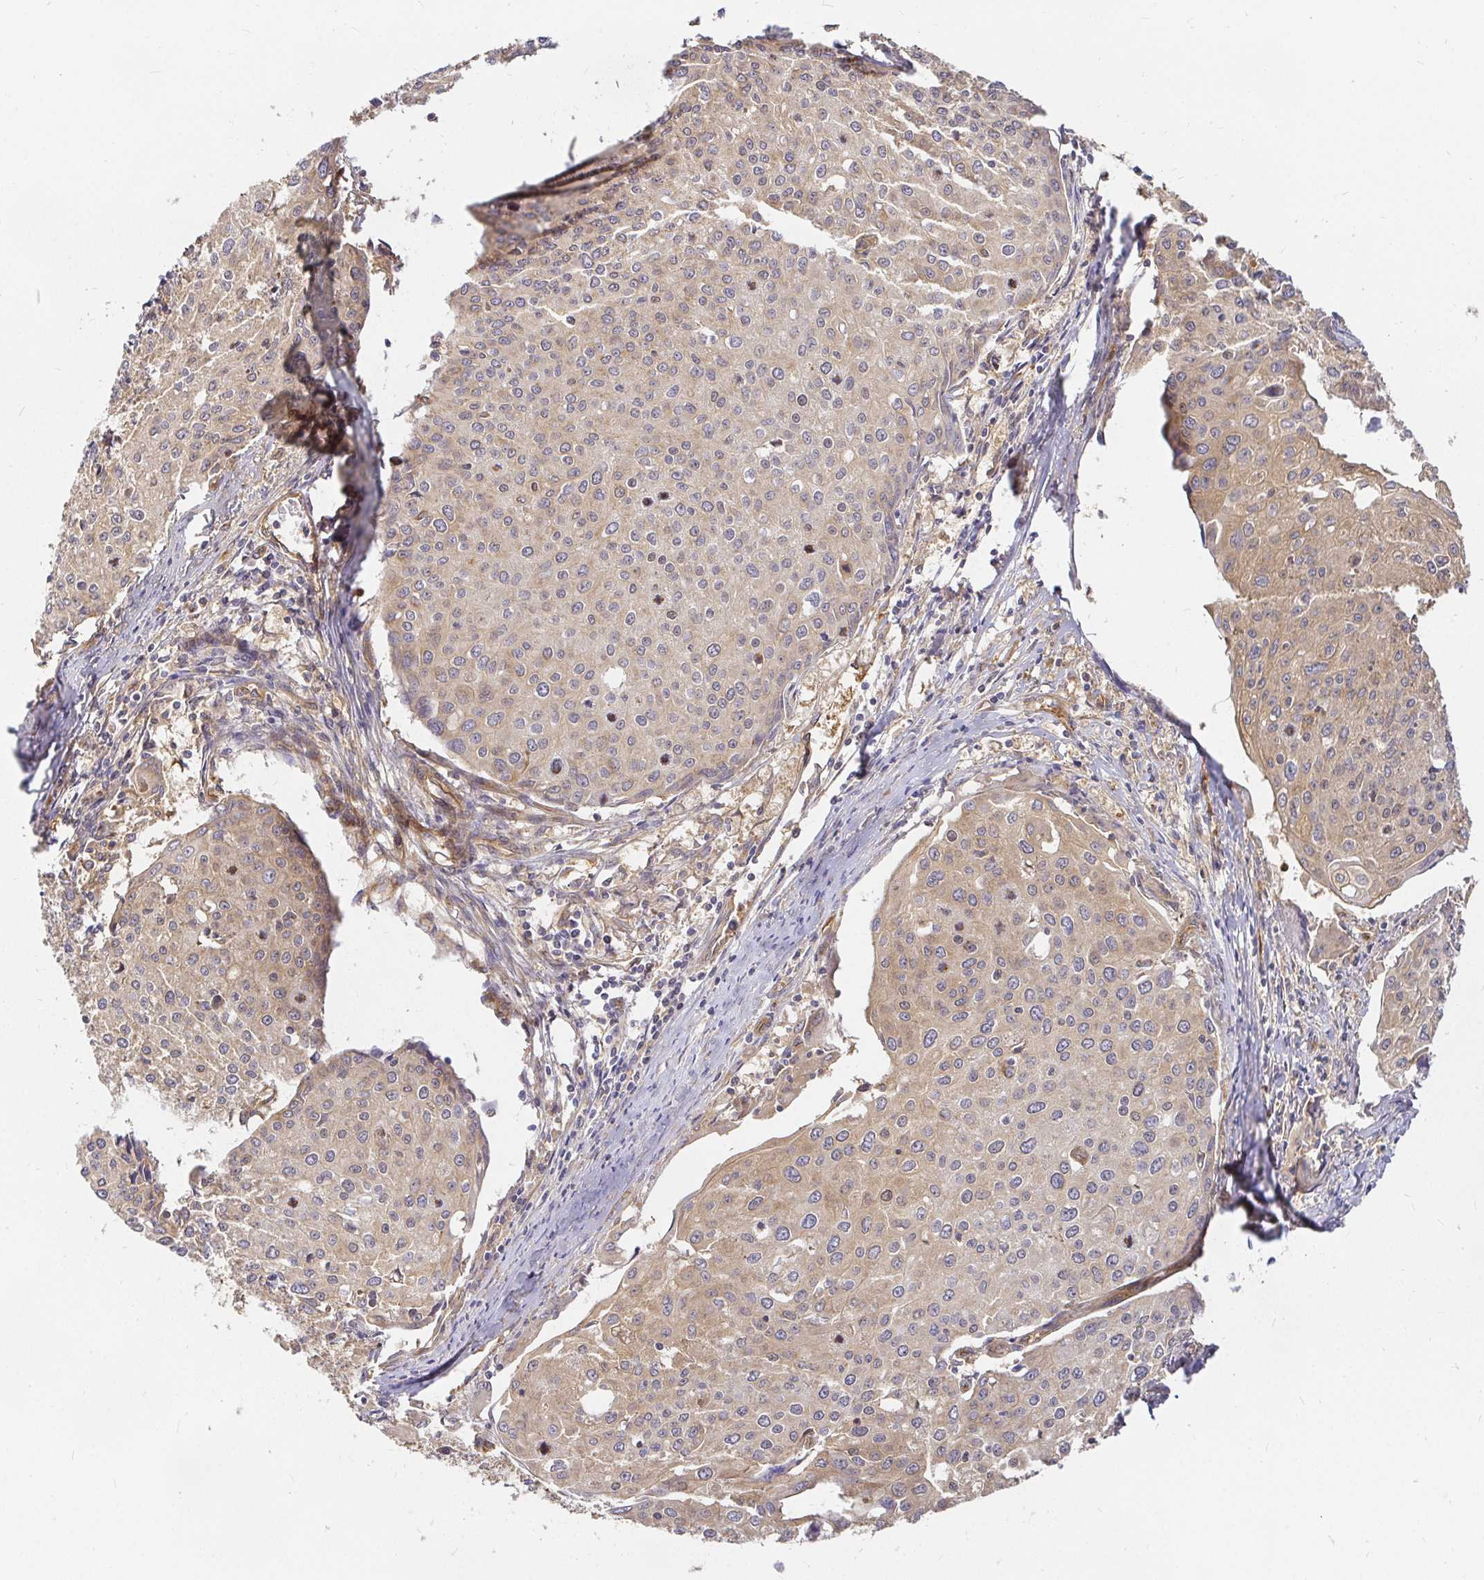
{"staining": {"intensity": "weak", "quantity": "25%-75%", "location": "cytoplasmic/membranous"}, "tissue": "cervical cancer", "cell_type": "Tumor cells", "image_type": "cancer", "snomed": [{"axis": "morphology", "description": "Squamous cell carcinoma, NOS"}, {"axis": "topography", "description": "Cervix"}], "caption": "DAB (3,3'-diaminobenzidine) immunohistochemical staining of cervical cancer shows weak cytoplasmic/membranous protein positivity in approximately 25%-75% of tumor cells. The staining is performed using DAB brown chromogen to label protein expression. The nuclei are counter-stained blue using hematoxylin.", "gene": "KIF5B", "patient": {"sex": "female", "age": 38}}